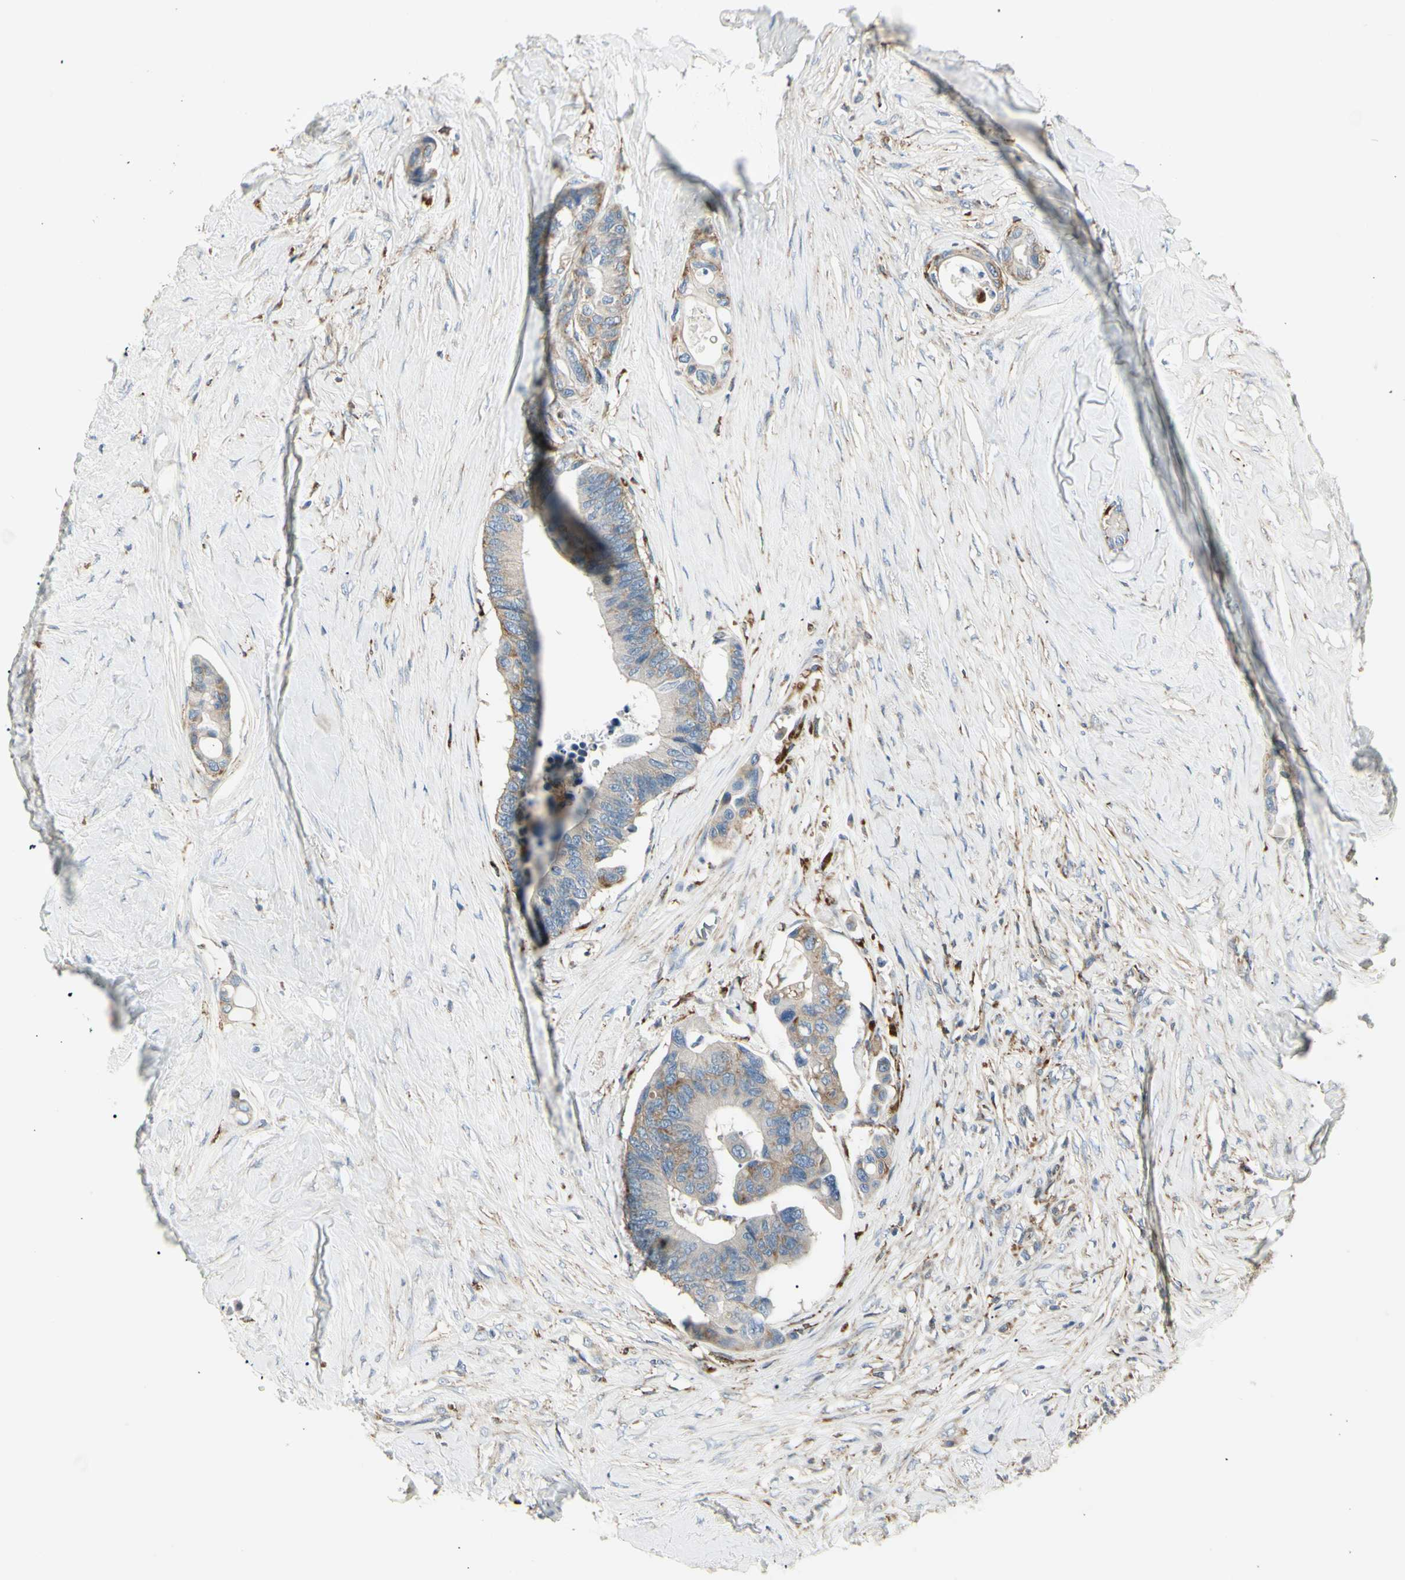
{"staining": {"intensity": "moderate", "quantity": "<25%", "location": "cytoplasmic/membranous"}, "tissue": "colorectal cancer", "cell_type": "Tumor cells", "image_type": "cancer", "snomed": [{"axis": "morphology", "description": "Normal tissue, NOS"}, {"axis": "morphology", "description": "Adenocarcinoma, NOS"}, {"axis": "topography", "description": "Colon"}], "caption": "Immunohistochemistry (IHC) photomicrograph of neoplastic tissue: human adenocarcinoma (colorectal) stained using immunohistochemistry reveals low levels of moderate protein expression localized specifically in the cytoplasmic/membranous of tumor cells, appearing as a cytoplasmic/membranous brown color.", "gene": "ATP6V1B2", "patient": {"sex": "male", "age": 82}}